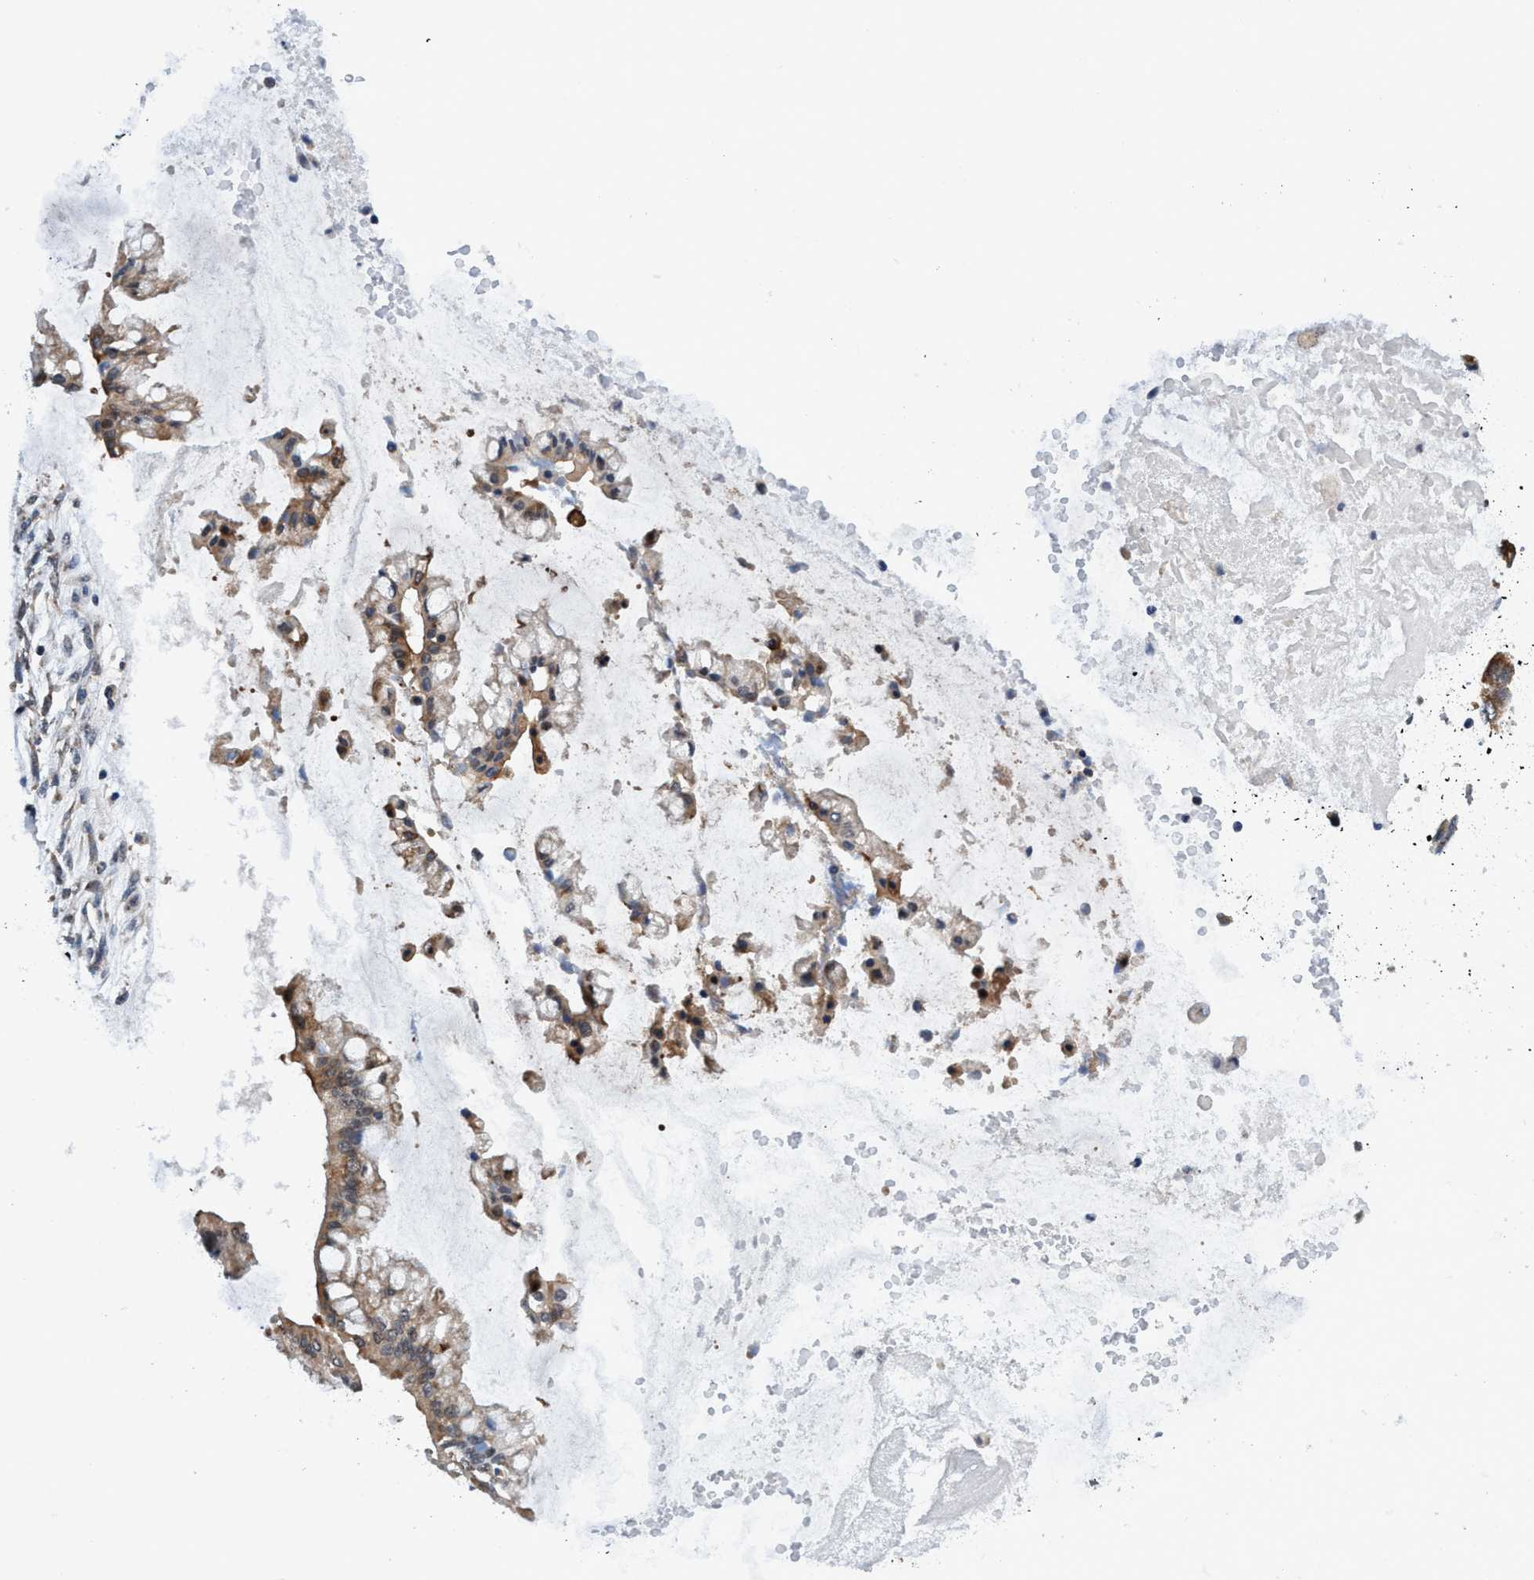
{"staining": {"intensity": "moderate", "quantity": ">75%", "location": "cytoplasmic/membranous"}, "tissue": "ovarian cancer", "cell_type": "Tumor cells", "image_type": "cancer", "snomed": [{"axis": "morphology", "description": "Cystadenocarcinoma, mucinous, NOS"}, {"axis": "topography", "description": "Ovary"}], "caption": "Immunohistochemistry photomicrograph of human ovarian cancer stained for a protein (brown), which displays medium levels of moderate cytoplasmic/membranous staining in approximately >75% of tumor cells.", "gene": "AGAP2", "patient": {"sex": "female", "age": 73}}